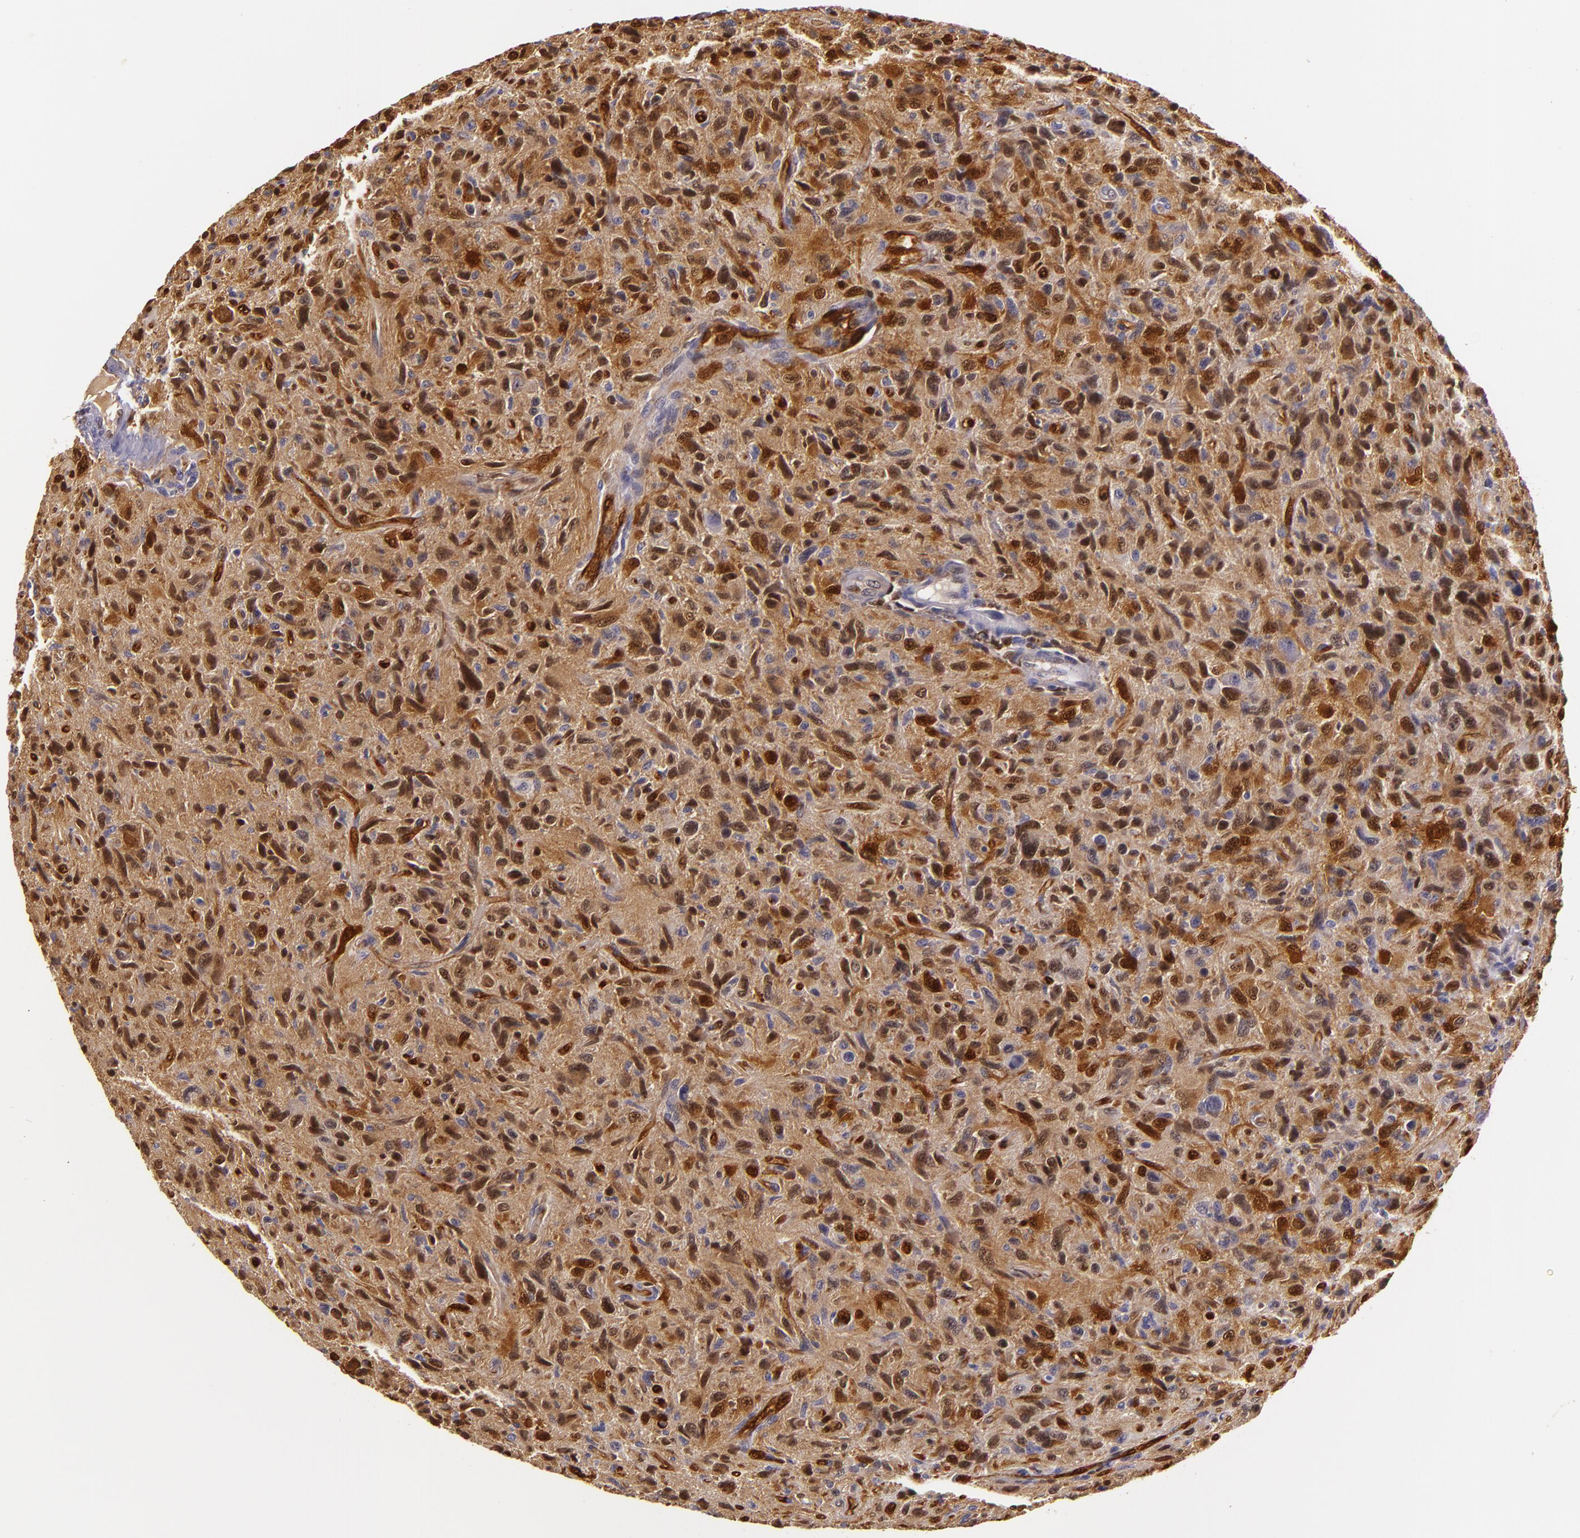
{"staining": {"intensity": "moderate", "quantity": ">75%", "location": "nuclear"}, "tissue": "glioma", "cell_type": "Tumor cells", "image_type": "cancer", "snomed": [{"axis": "morphology", "description": "Glioma, malignant, High grade"}, {"axis": "topography", "description": "Brain"}], "caption": "Human glioma stained with a brown dye demonstrates moderate nuclear positive positivity in about >75% of tumor cells.", "gene": "MT1A", "patient": {"sex": "female", "age": 60}}